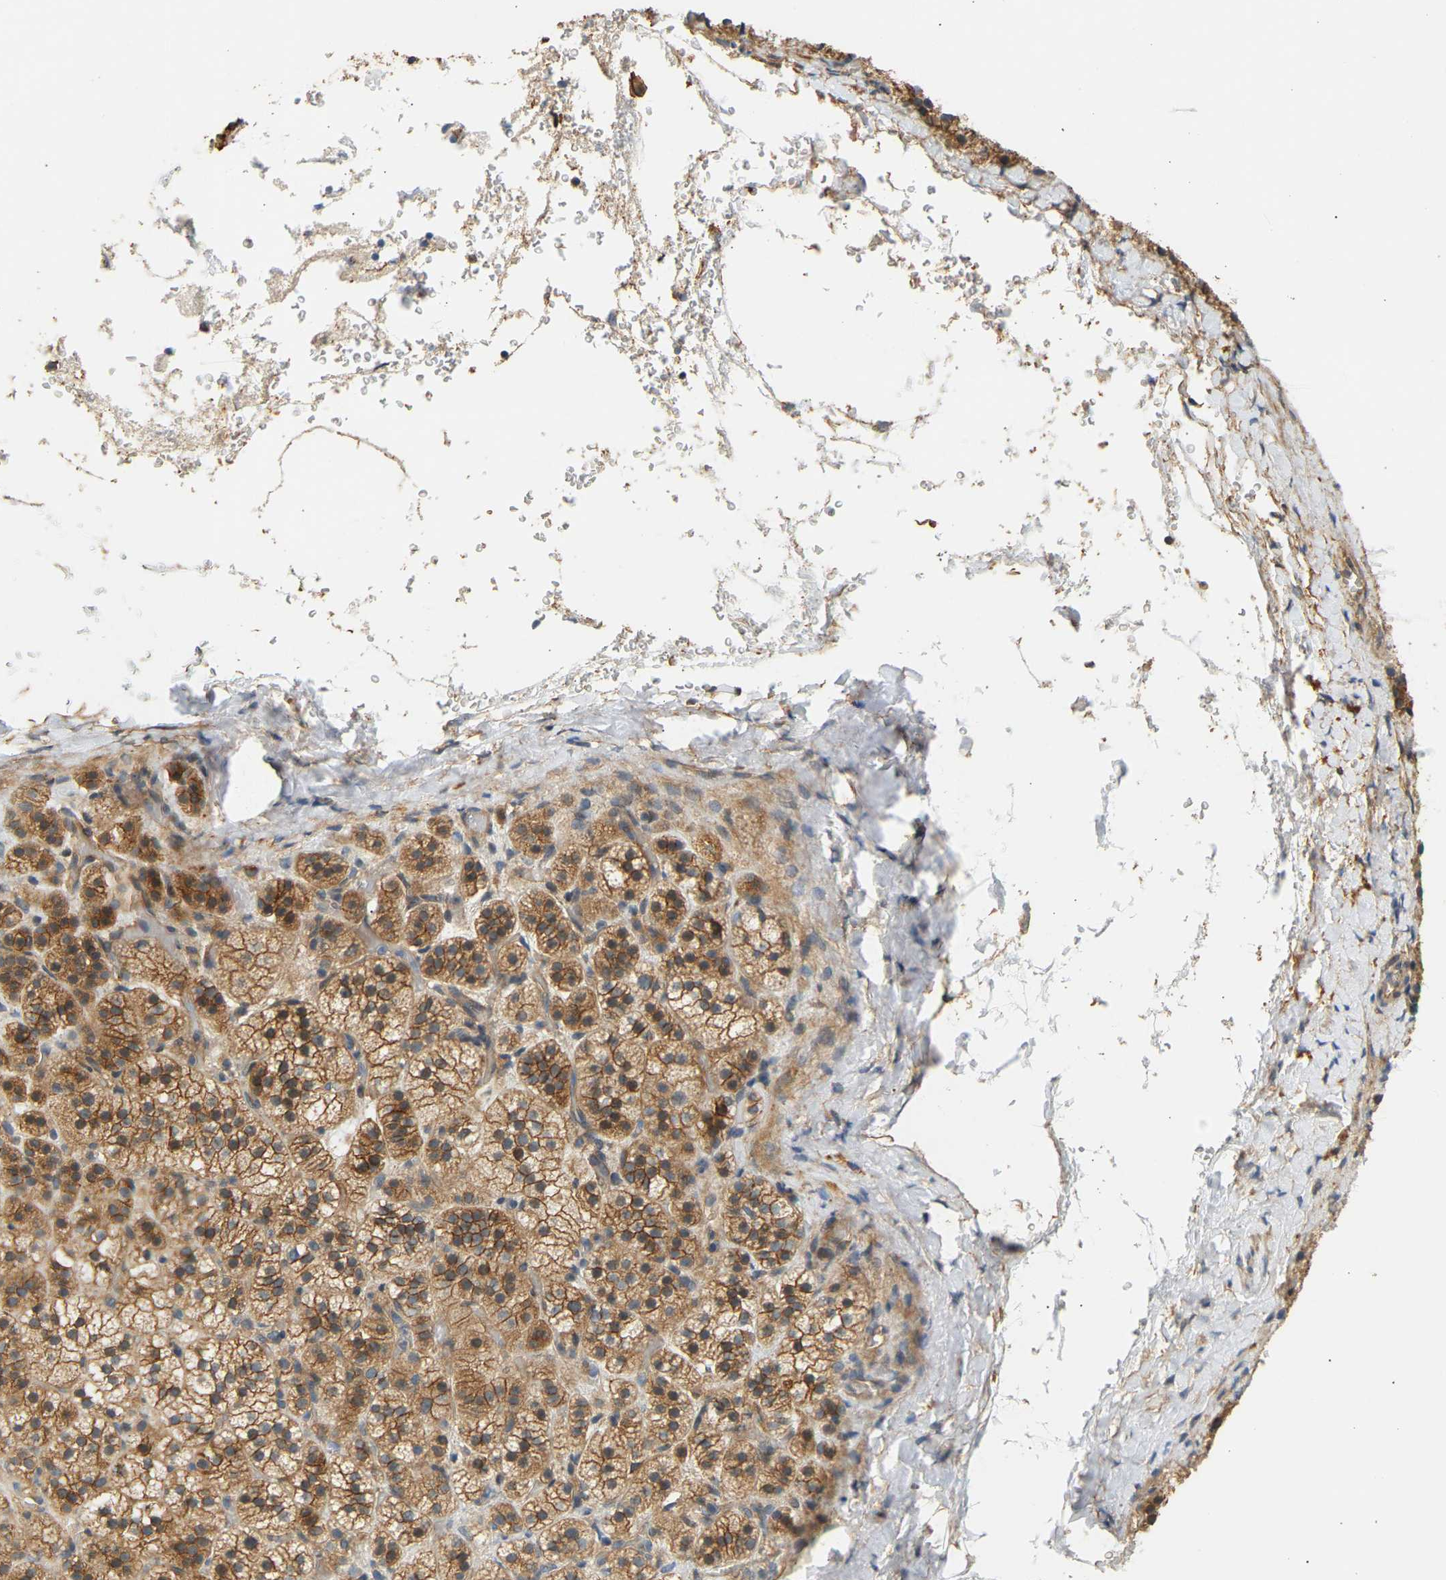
{"staining": {"intensity": "moderate", "quantity": ">75%", "location": "cytoplasmic/membranous"}, "tissue": "adrenal gland", "cell_type": "Glandular cells", "image_type": "normal", "snomed": [{"axis": "morphology", "description": "Normal tissue, NOS"}, {"axis": "topography", "description": "Adrenal gland"}], "caption": "A brown stain highlights moderate cytoplasmic/membranous staining of a protein in glandular cells of benign human adrenal gland. (DAB (3,3'-diaminobenzidine) = brown stain, brightfield microscopy at high magnification).", "gene": "RGL1", "patient": {"sex": "female", "age": 44}}